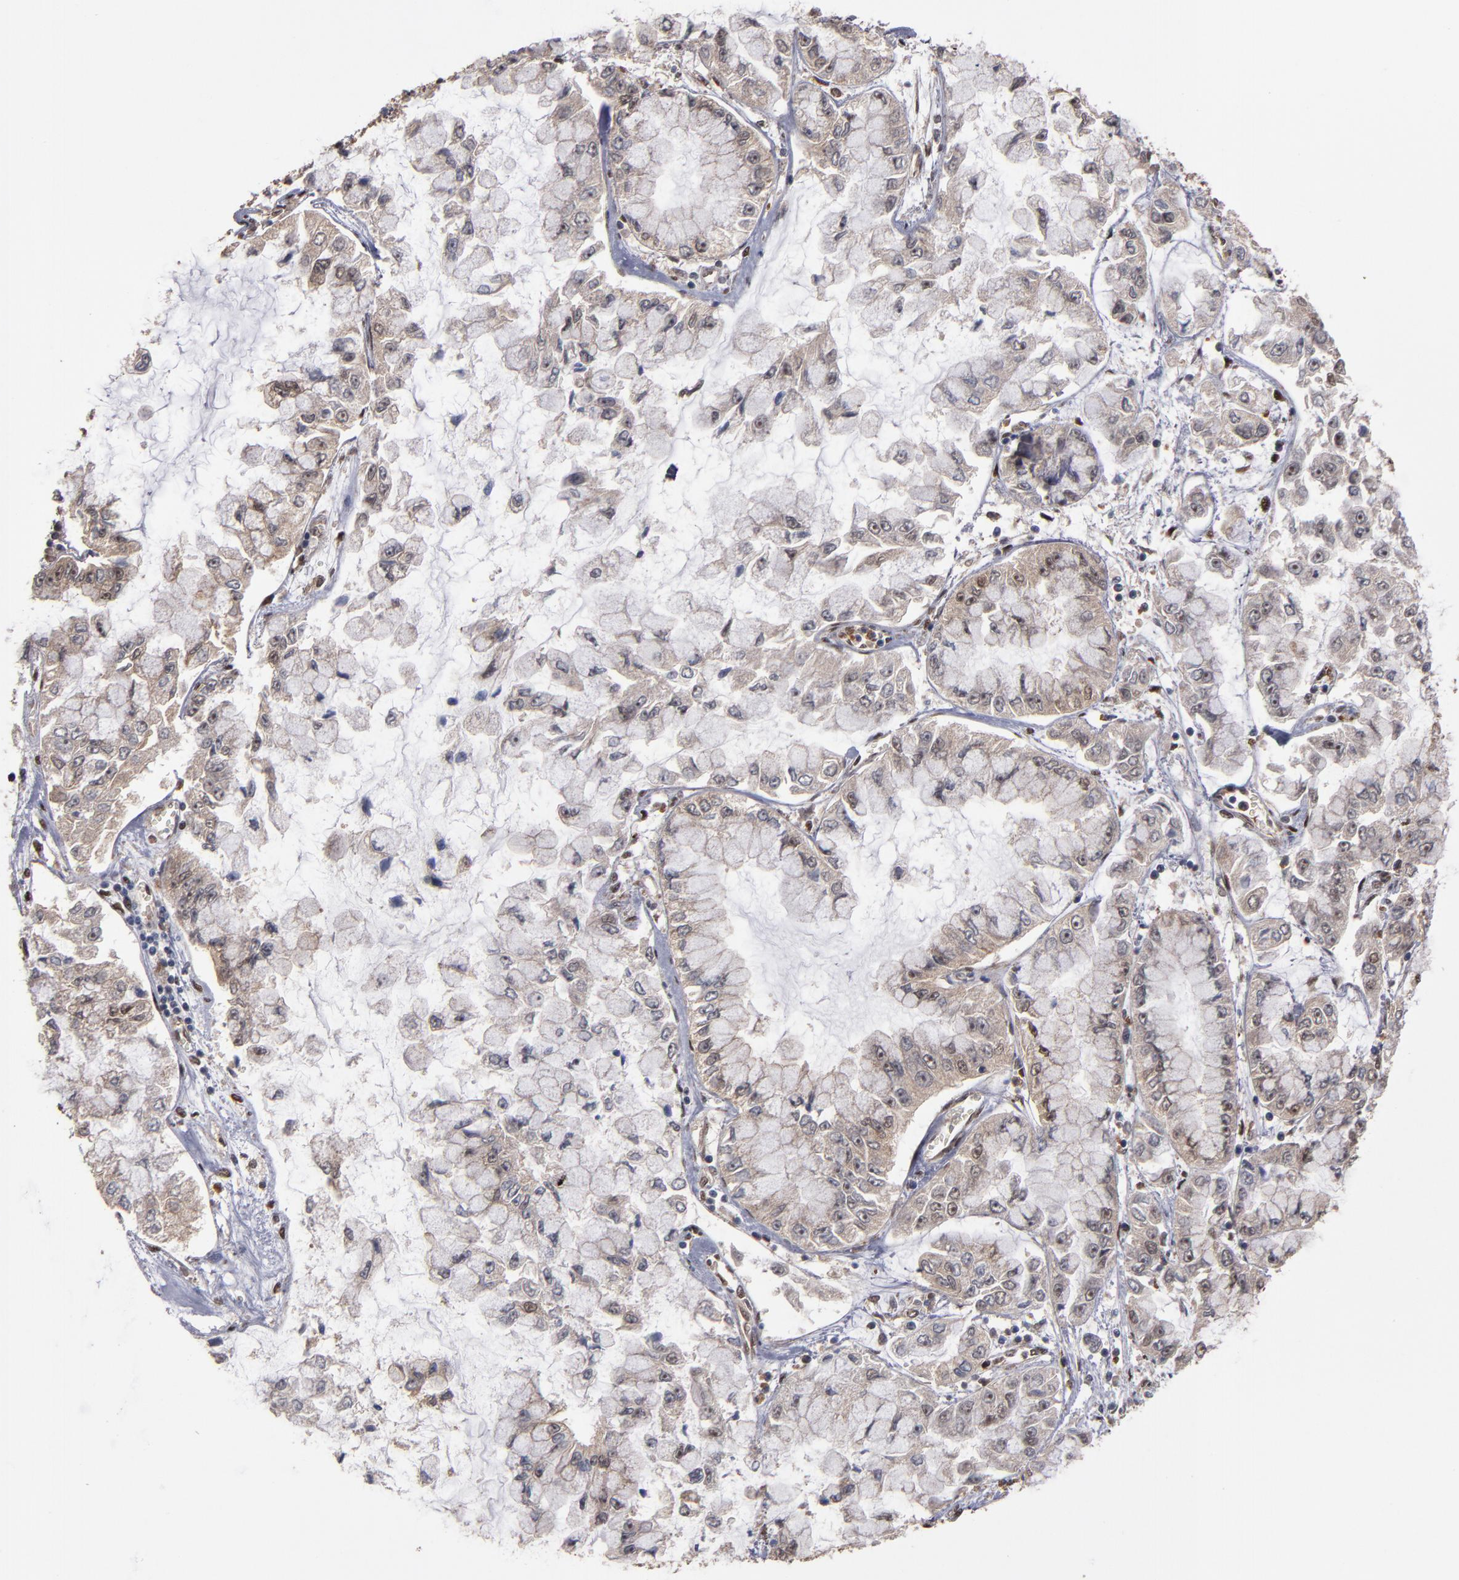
{"staining": {"intensity": "weak", "quantity": ">75%", "location": "cytoplasmic/membranous"}, "tissue": "liver cancer", "cell_type": "Tumor cells", "image_type": "cancer", "snomed": [{"axis": "morphology", "description": "Cholangiocarcinoma"}, {"axis": "topography", "description": "Liver"}], "caption": "The micrograph reveals a brown stain indicating the presence of a protein in the cytoplasmic/membranous of tumor cells in liver cancer.", "gene": "CUL5", "patient": {"sex": "female", "age": 79}}